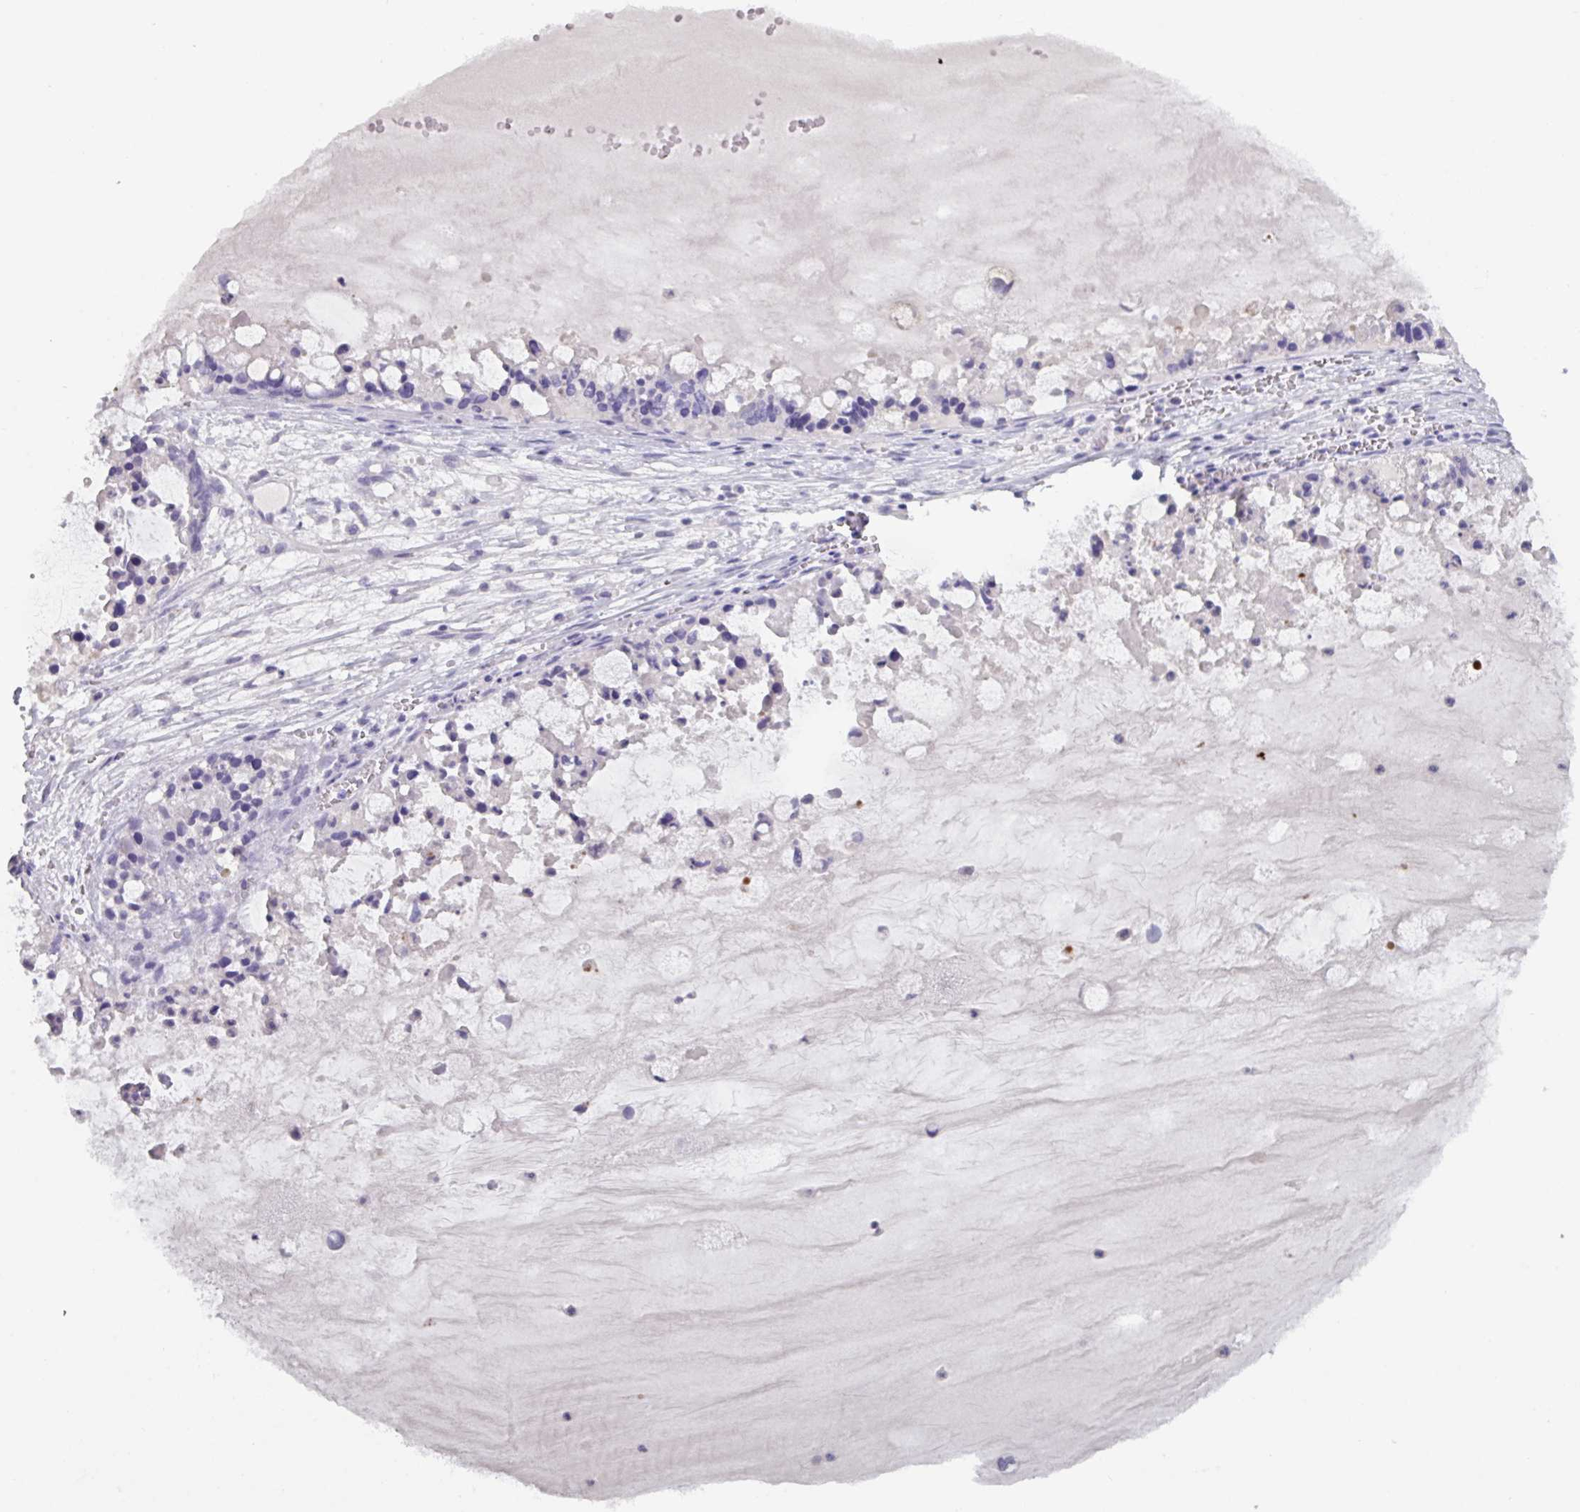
{"staining": {"intensity": "negative", "quantity": "none", "location": "none"}, "tissue": "ovarian cancer", "cell_type": "Tumor cells", "image_type": "cancer", "snomed": [{"axis": "morphology", "description": "Cystadenocarcinoma, mucinous, NOS"}, {"axis": "topography", "description": "Ovary"}], "caption": "IHC image of neoplastic tissue: mucinous cystadenocarcinoma (ovarian) stained with DAB (3,3'-diaminobenzidine) exhibits no significant protein staining in tumor cells.", "gene": "OR2T10", "patient": {"sex": "female", "age": 63}}